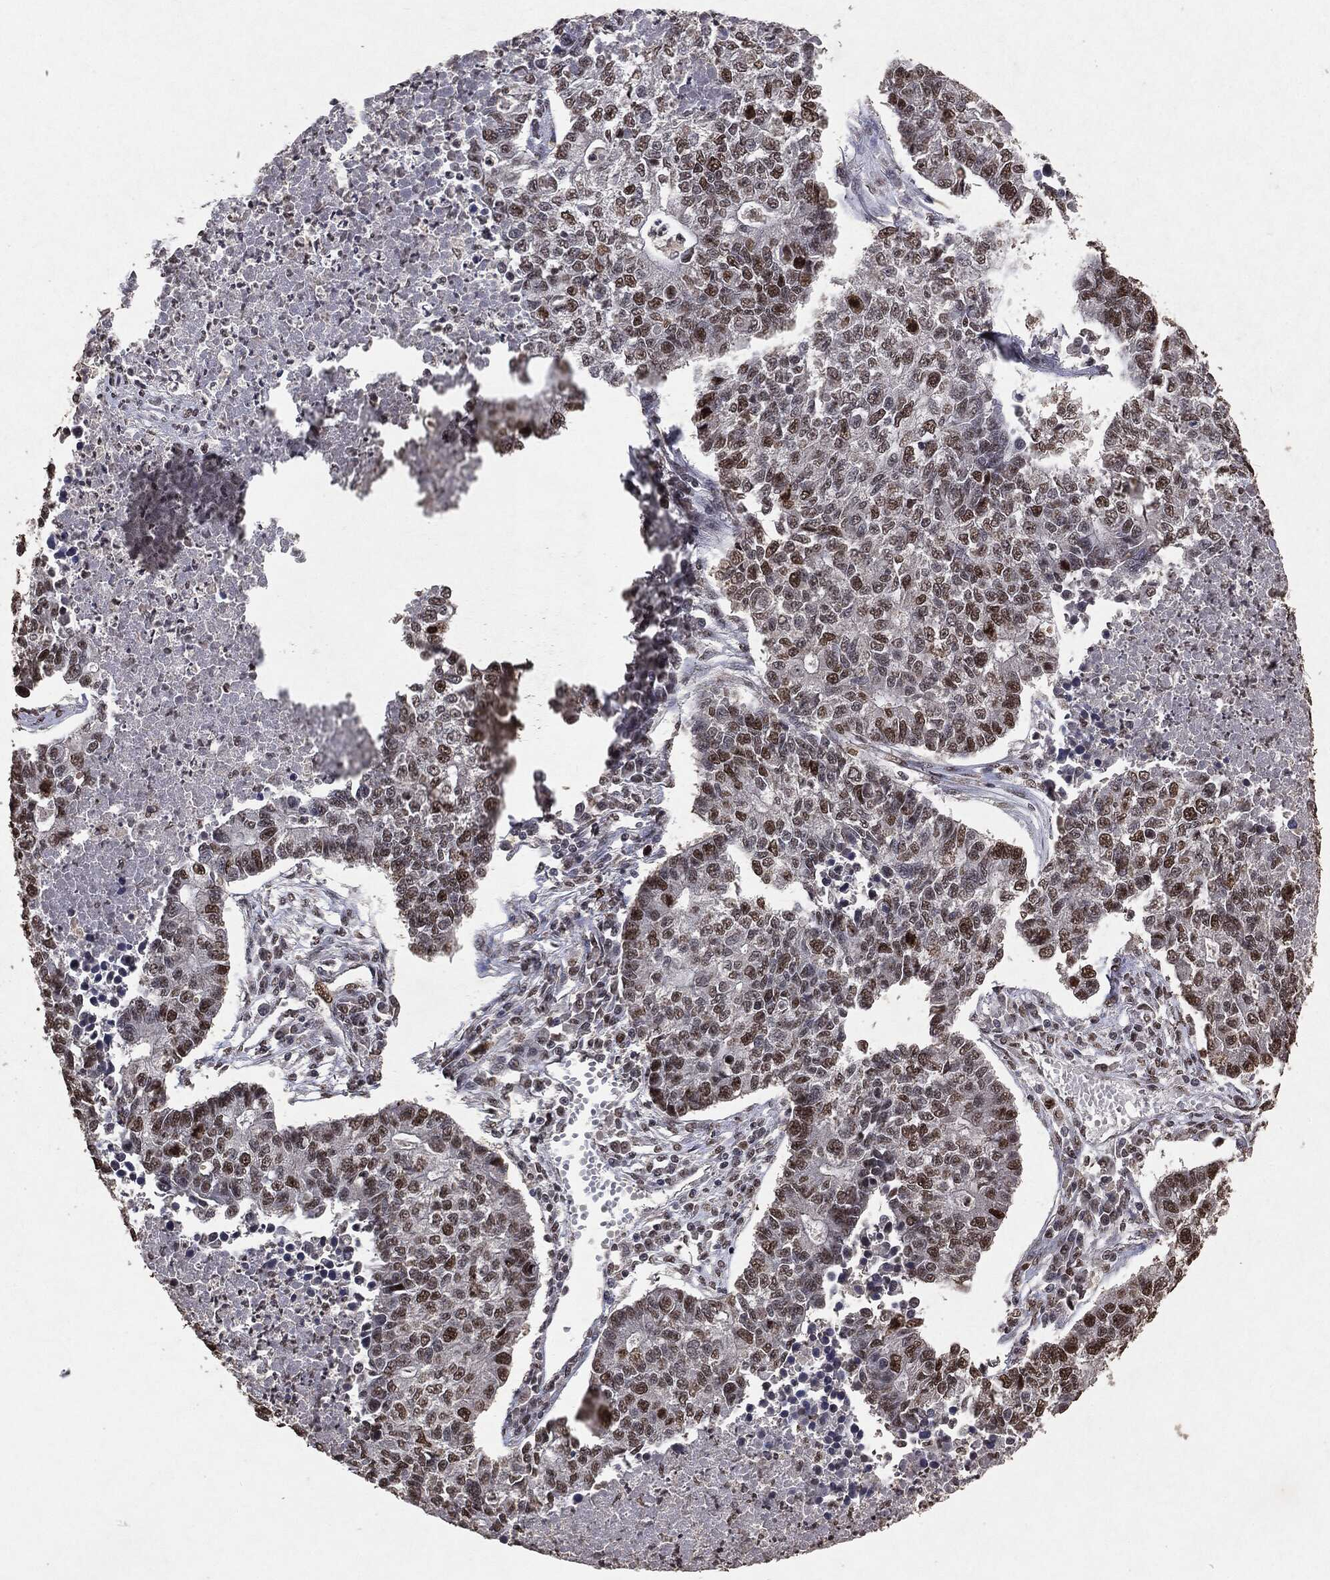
{"staining": {"intensity": "strong", "quantity": "<25%", "location": "nuclear"}, "tissue": "lung cancer", "cell_type": "Tumor cells", "image_type": "cancer", "snomed": [{"axis": "morphology", "description": "Adenocarcinoma, NOS"}, {"axis": "topography", "description": "Lung"}], "caption": "Lung cancer stained with immunohistochemistry reveals strong nuclear positivity in approximately <25% of tumor cells.", "gene": "RAD18", "patient": {"sex": "male", "age": 57}}